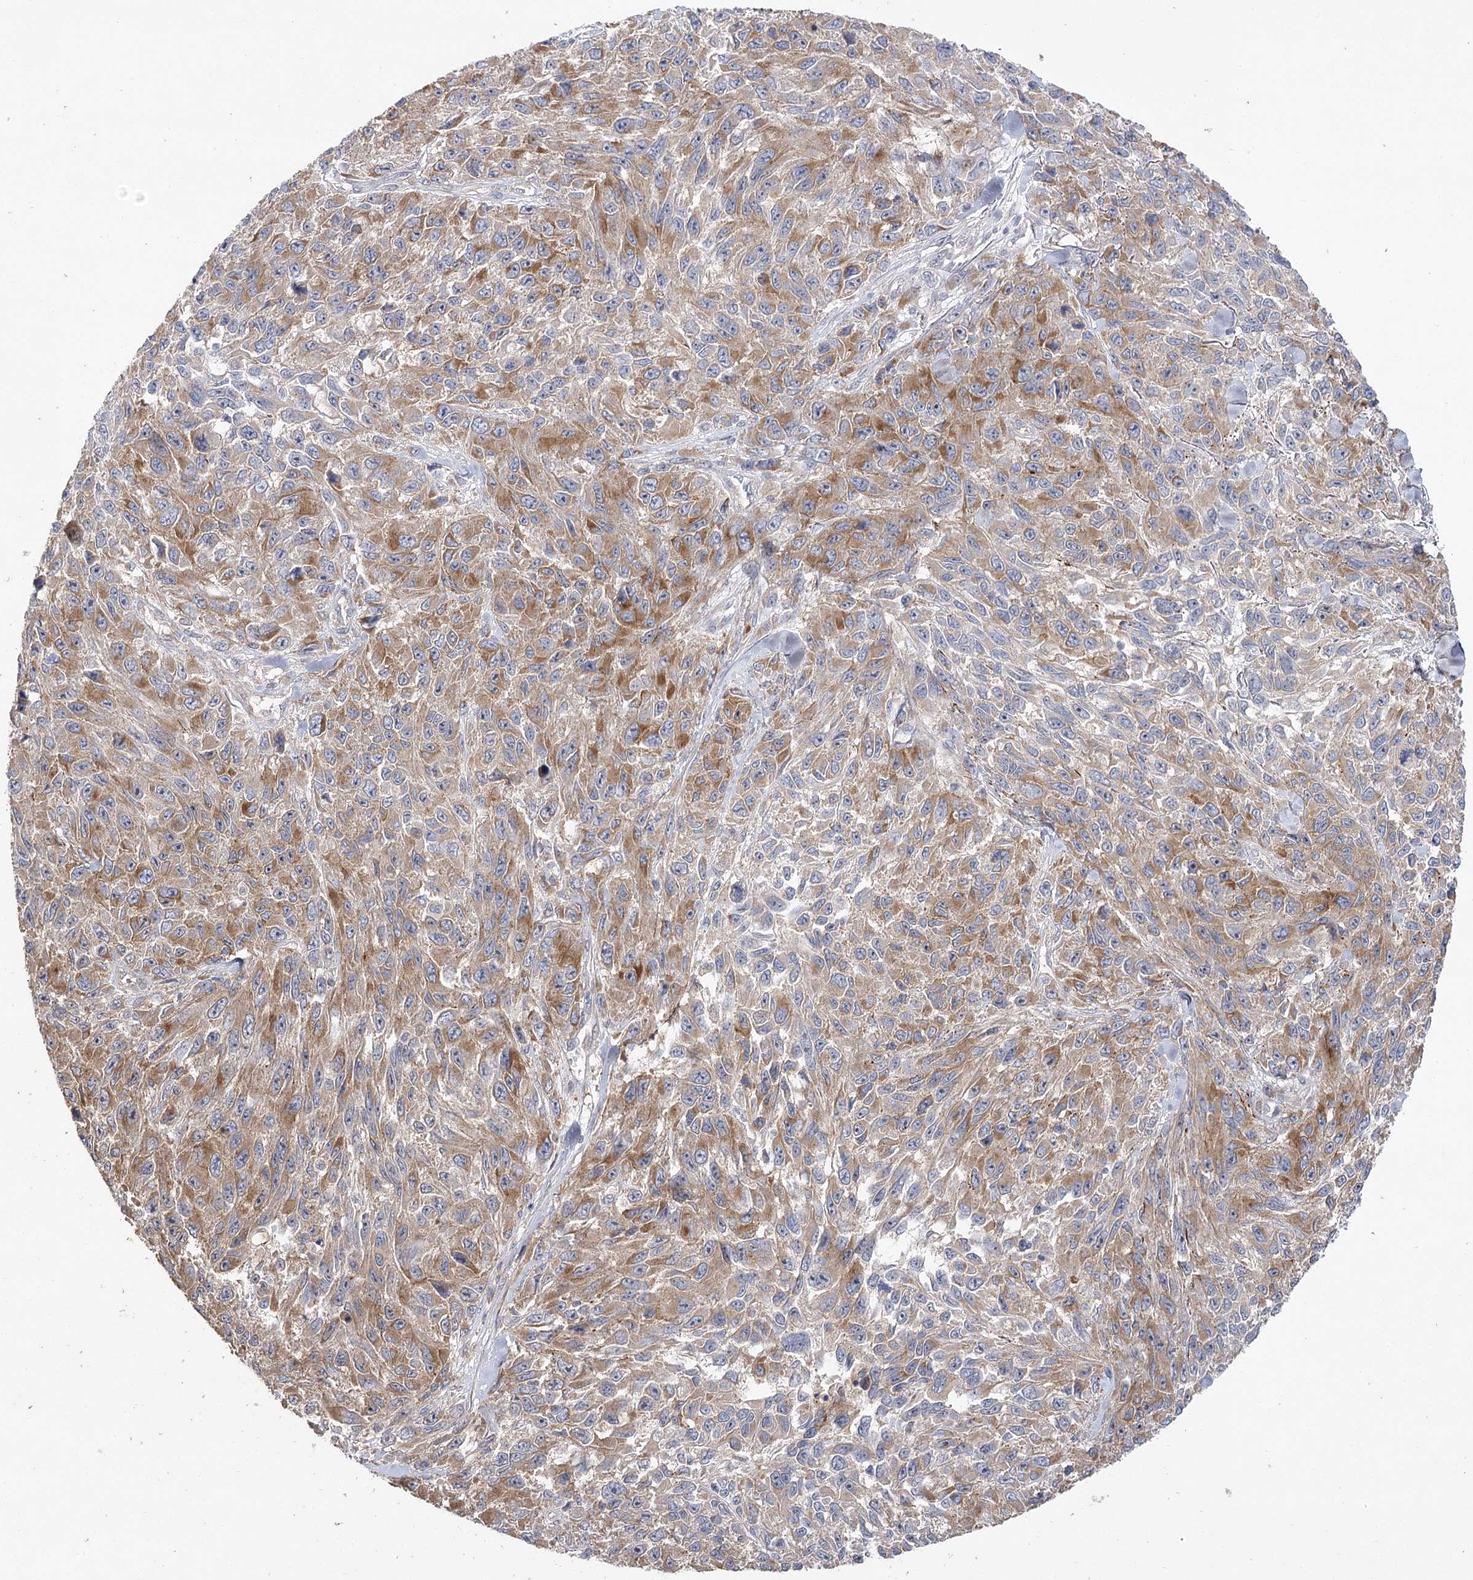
{"staining": {"intensity": "moderate", "quantity": ">75%", "location": "cytoplasmic/membranous"}, "tissue": "melanoma", "cell_type": "Tumor cells", "image_type": "cancer", "snomed": [{"axis": "morphology", "description": "Malignant melanoma, NOS"}, {"axis": "topography", "description": "Skin"}], "caption": "Melanoma tissue displays moderate cytoplasmic/membranous positivity in approximately >75% of tumor cells, visualized by immunohistochemistry.", "gene": "OBSL1", "patient": {"sex": "female", "age": 96}}